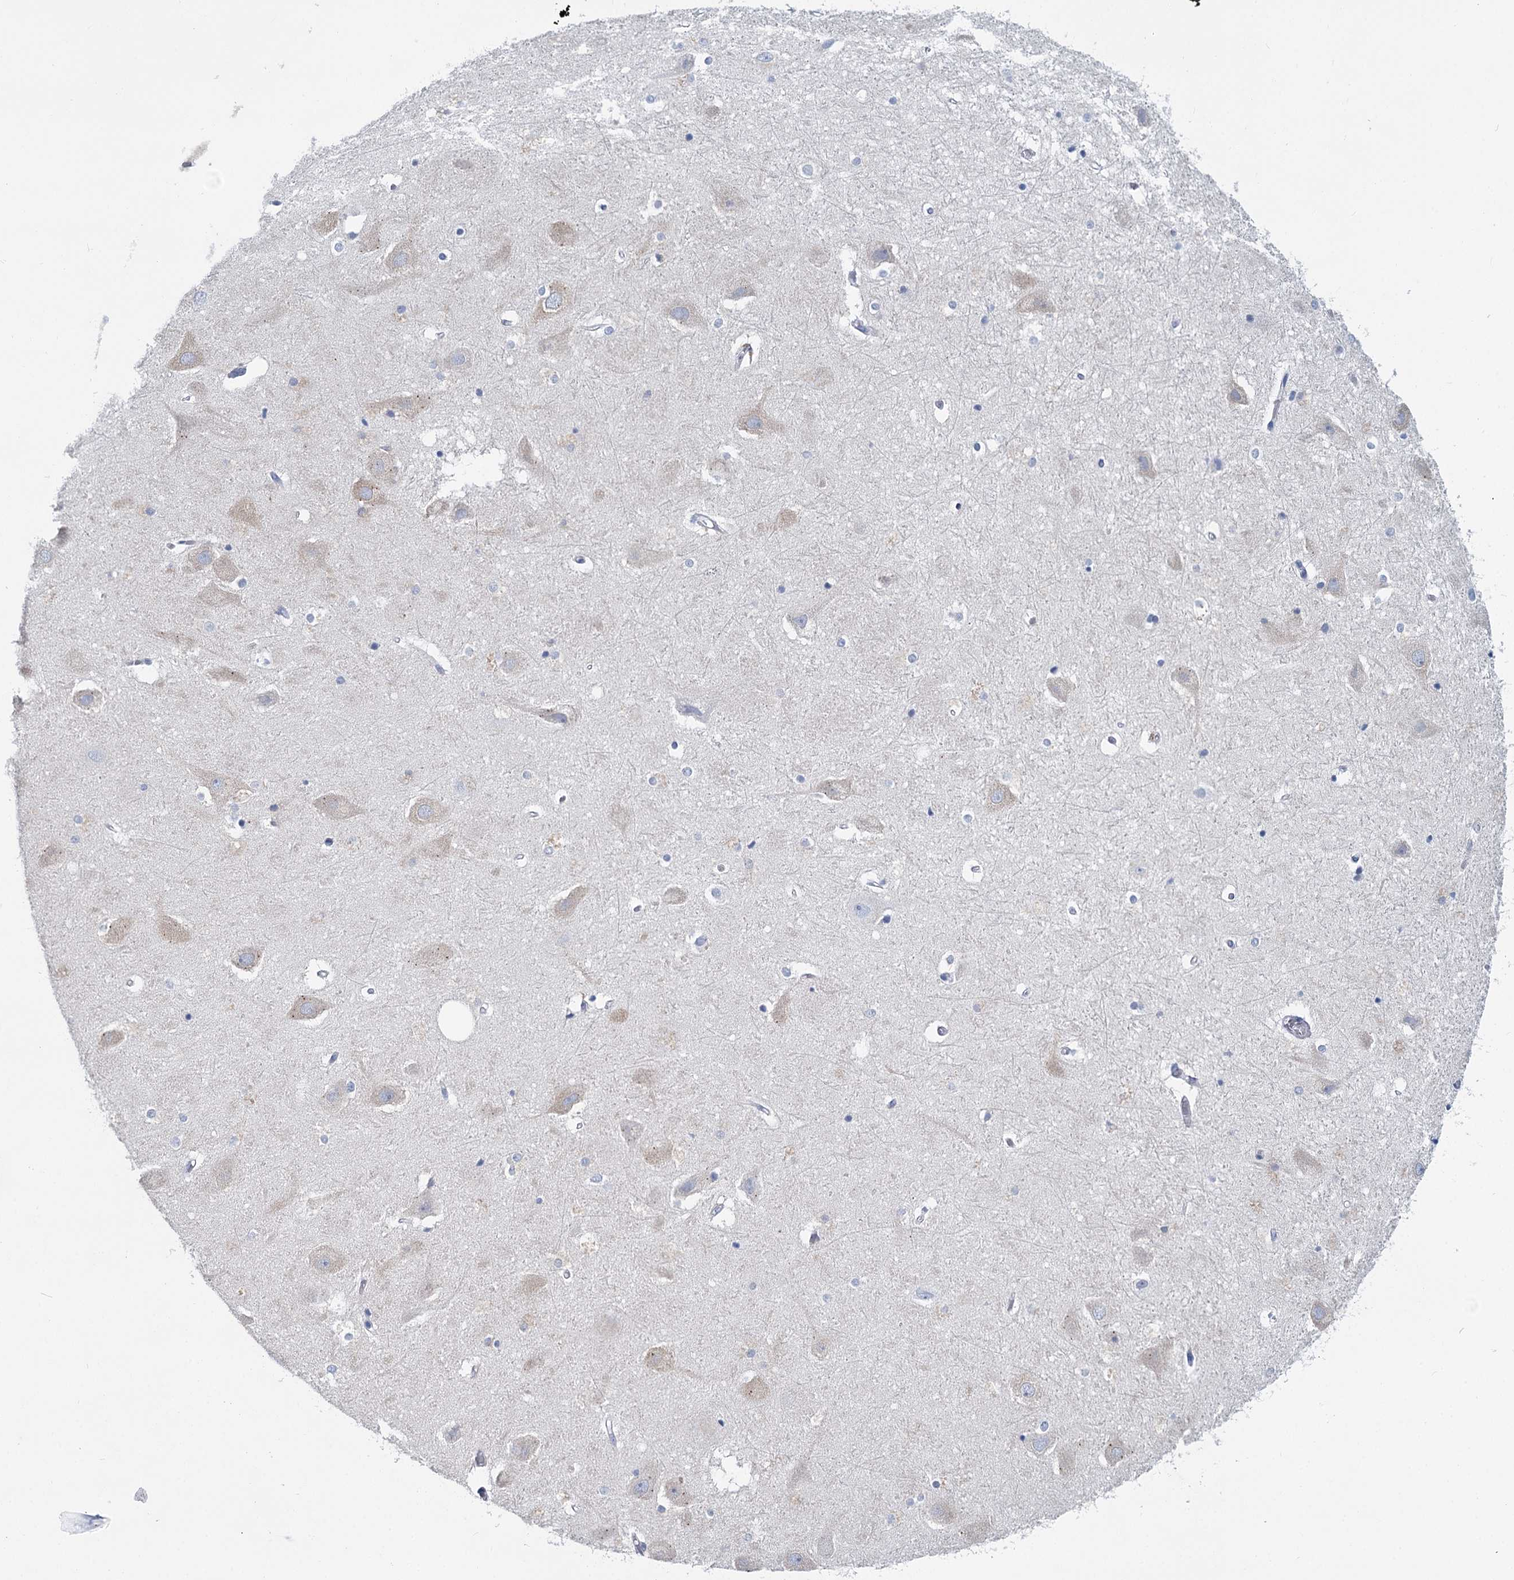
{"staining": {"intensity": "negative", "quantity": "none", "location": "none"}, "tissue": "hippocampus", "cell_type": "Glial cells", "image_type": "normal", "snomed": [{"axis": "morphology", "description": "Normal tissue, NOS"}, {"axis": "topography", "description": "Hippocampus"}], "caption": "The micrograph reveals no significant expression in glial cells of hippocampus. (DAB immunohistochemistry visualized using brightfield microscopy, high magnification).", "gene": "METTL7B", "patient": {"sex": "female", "age": 52}}